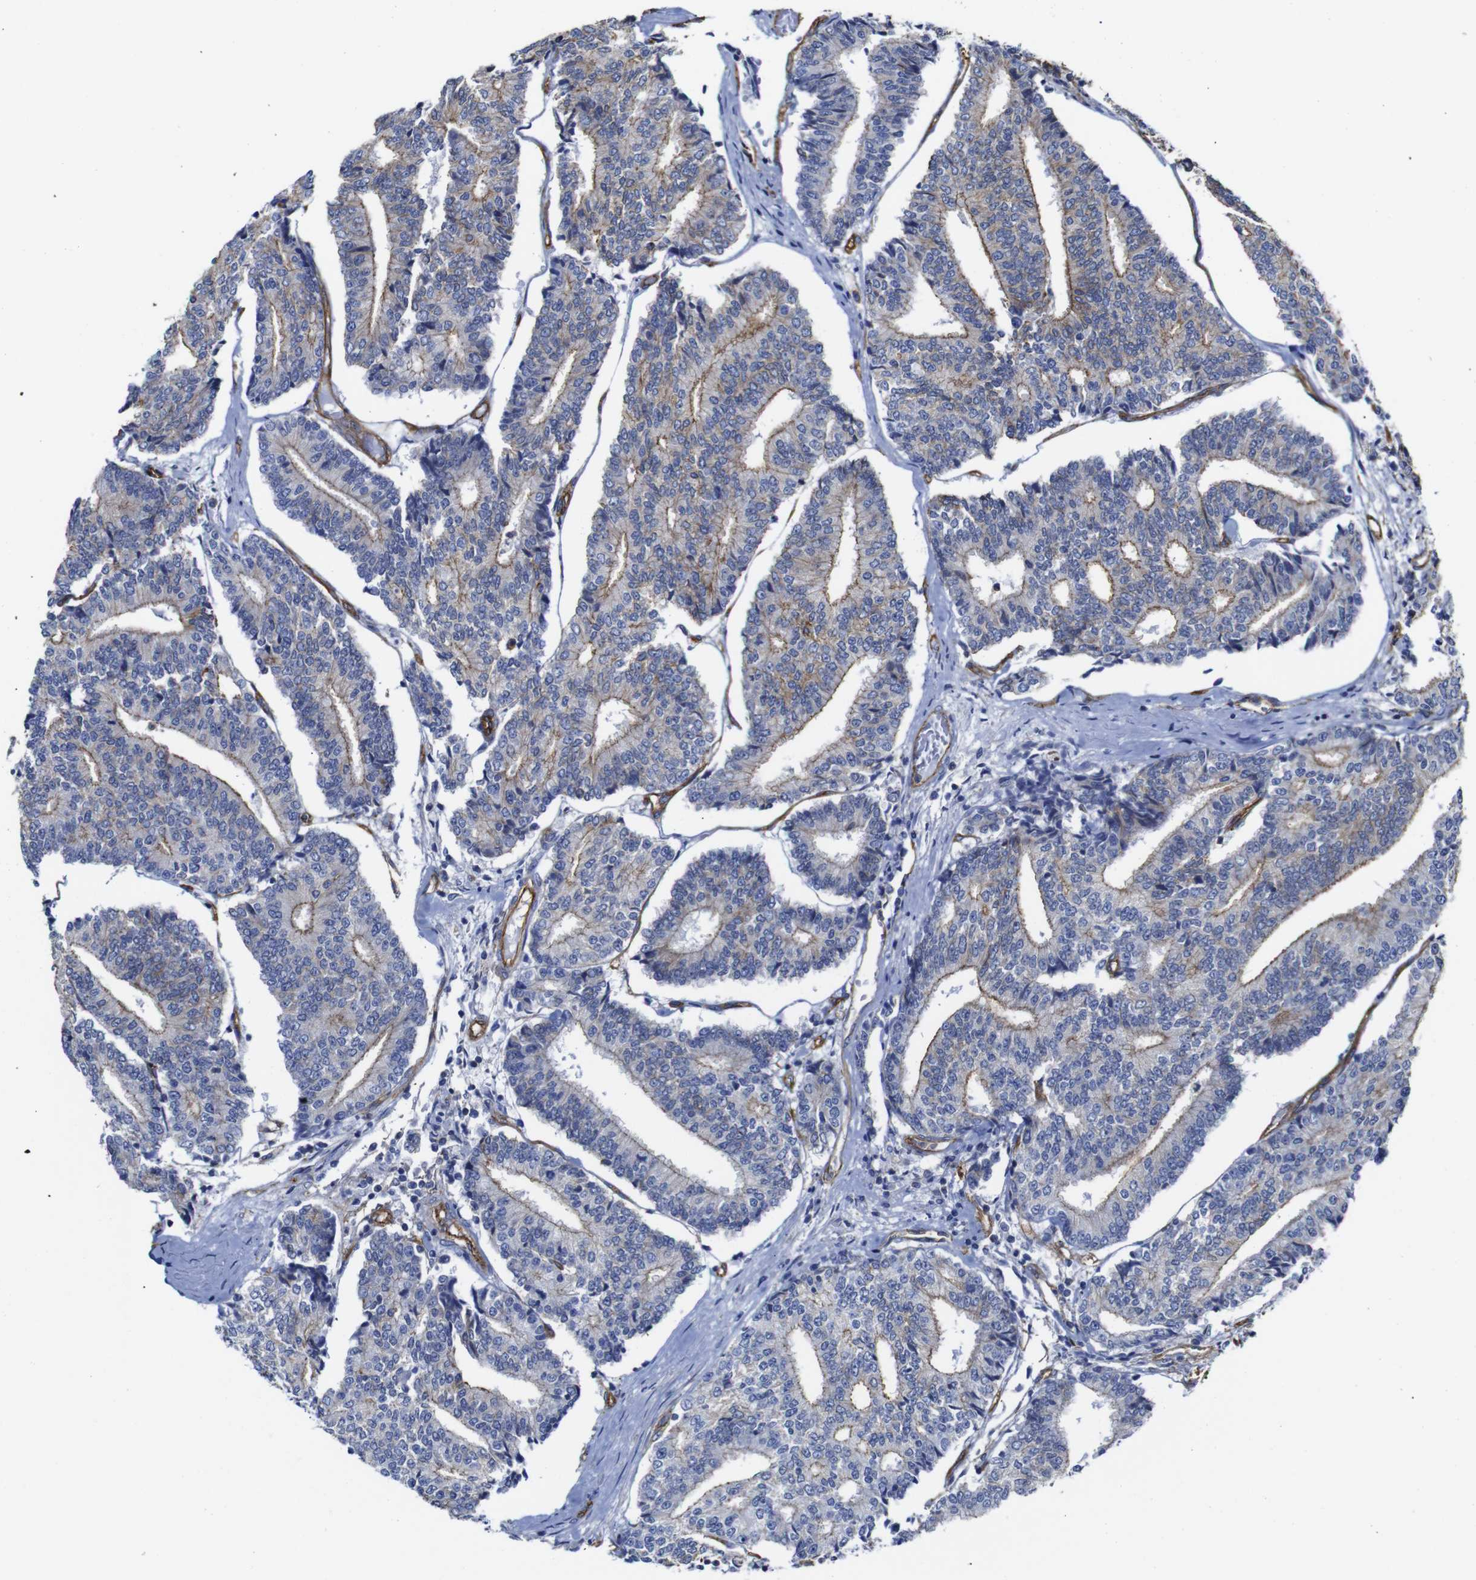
{"staining": {"intensity": "weak", "quantity": "25%-75%", "location": "cytoplasmic/membranous"}, "tissue": "prostate cancer", "cell_type": "Tumor cells", "image_type": "cancer", "snomed": [{"axis": "morphology", "description": "Normal tissue, NOS"}, {"axis": "morphology", "description": "Adenocarcinoma, High grade"}, {"axis": "topography", "description": "Prostate"}, {"axis": "topography", "description": "Seminal veicle"}], "caption": "Immunohistochemical staining of human prostate cancer (high-grade adenocarcinoma) reveals low levels of weak cytoplasmic/membranous protein staining in about 25%-75% of tumor cells.", "gene": "SPTBN1", "patient": {"sex": "male", "age": 55}}